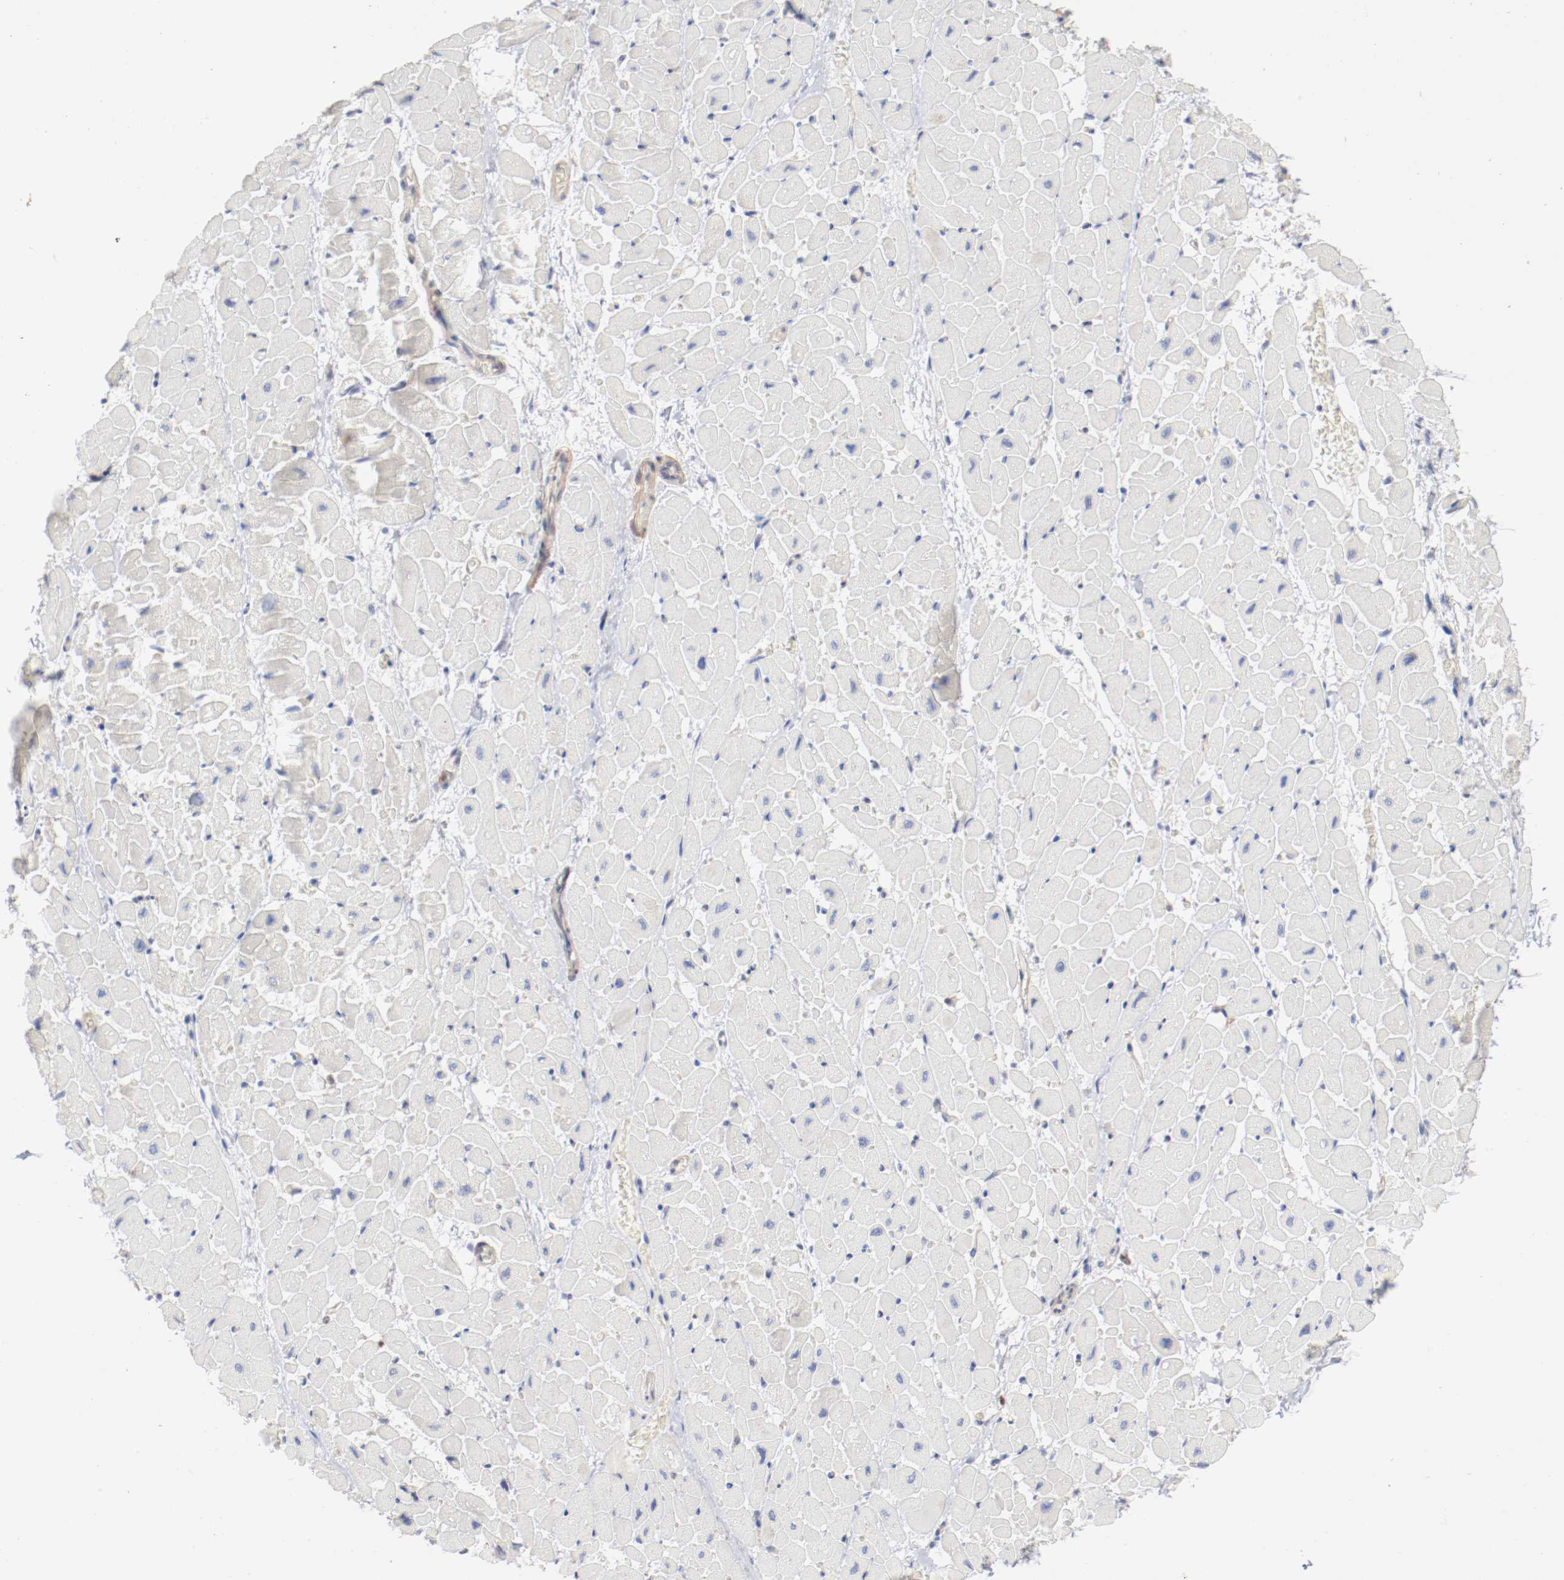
{"staining": {"intensity": "negative", "quantity": "none", "location": "none"}, "tissue": "heart muscle", "cell_type": "Cardiomyocytes", "image_type": "normal", "snomed": [{"axis": "morphology", "description": "Normal tissue, NOS"}, {"axis": "topography", "description": "Heart"}], "caption": "IHC of unremarkable heart muscle demonstrates no staining in cardiomyocytes. (DAB immunohistochemistry with hematoxylin counter stain).", "gene": "ARHGEF6", "patient": {"sex": "male", "age": 45}}